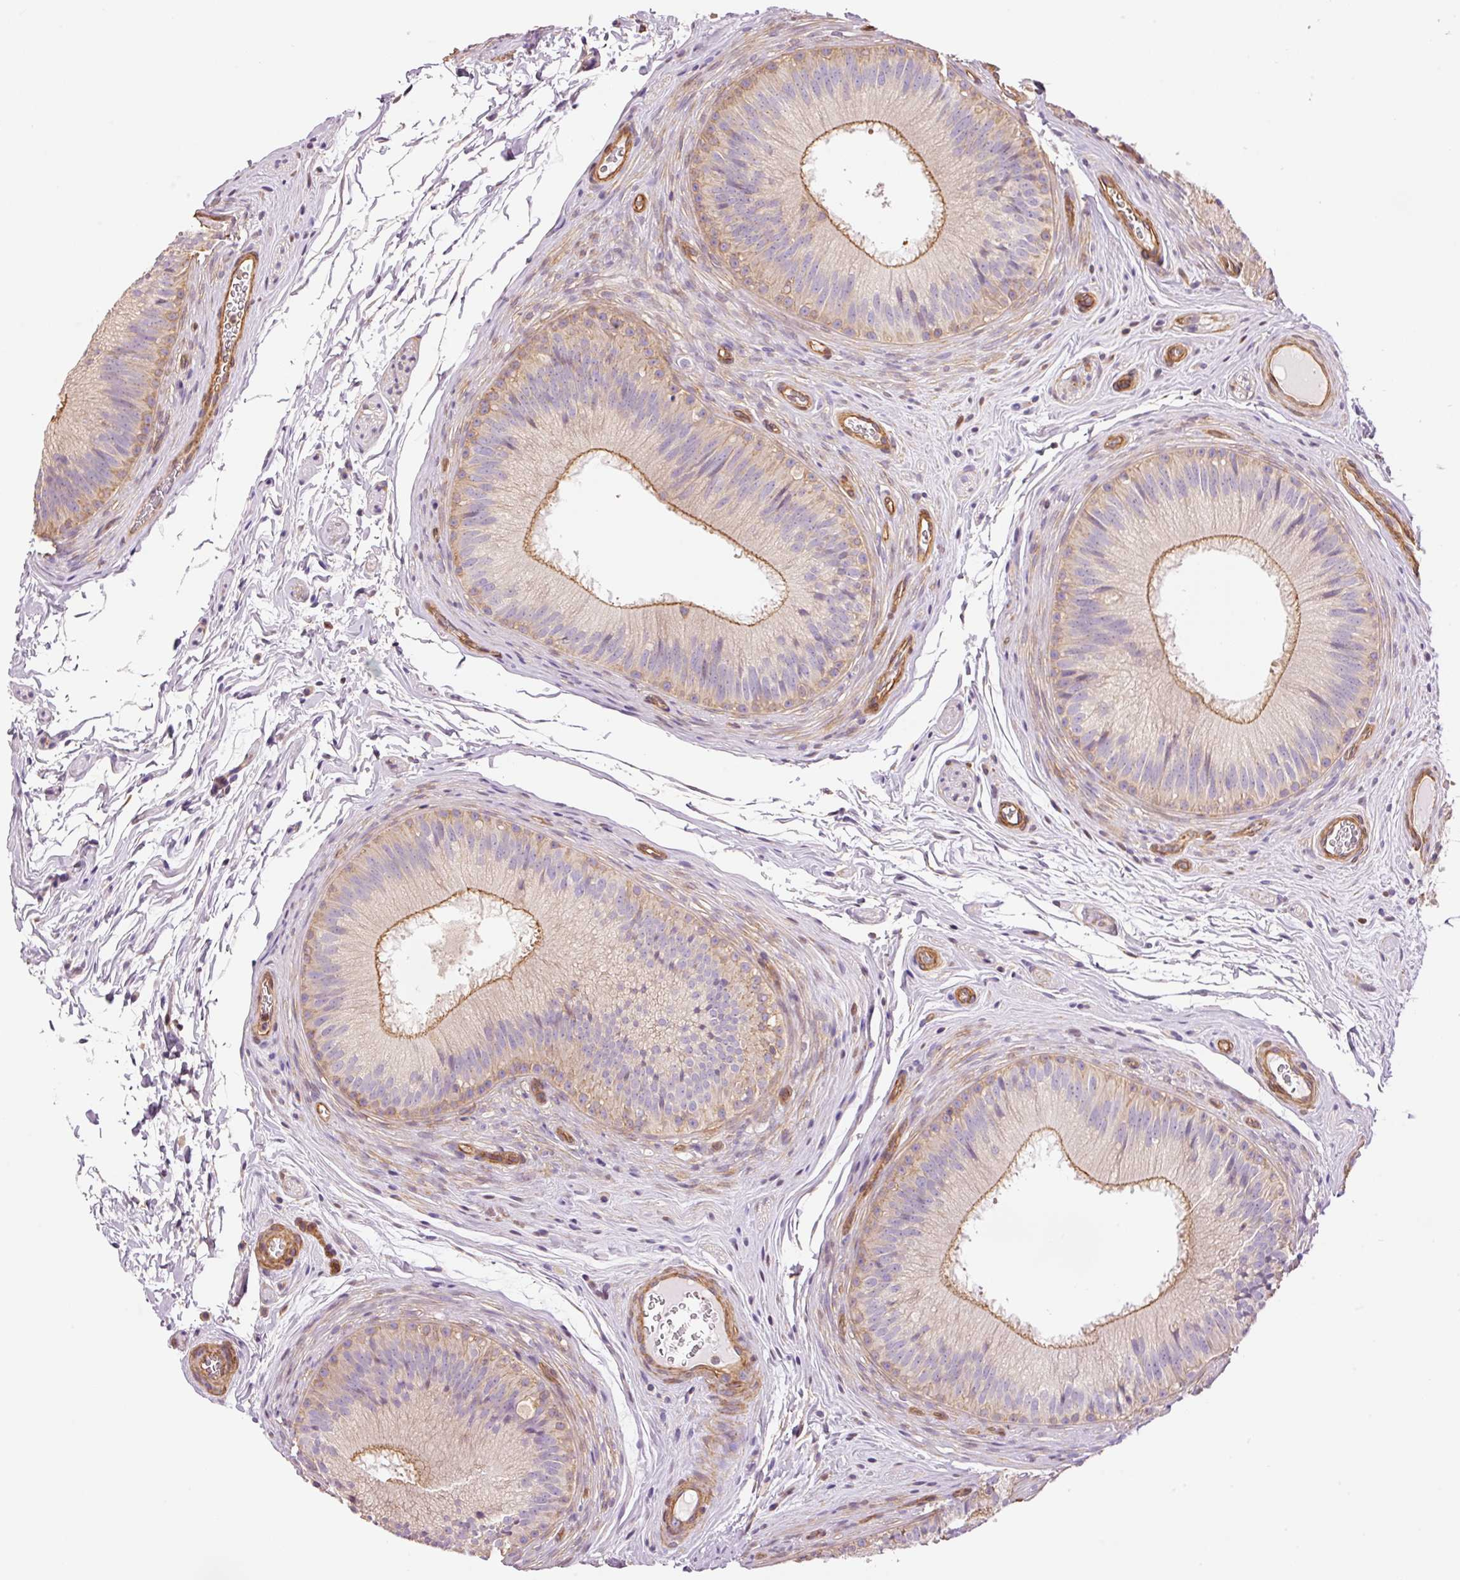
{"staining": {"intensity": "moderate", "quantity": "25%-75%", "location": "cytoplasmic/membranous"}, "tissue": "epididymis", "cell_type": "Glandular cells", "image_type": "normal", "snomed": [{"axis": "morphology", "description": "Normal tissue, NOS"}, {"axis": "topography", "description": "Epididymis"}], "caption": "A brown stain labels moderate cytoplasmic/membranous expression of a protein in glandular cells of benign epididymis.", "gene": "PPP1R1B", "patient": {"sex": "male", "age": 24}}